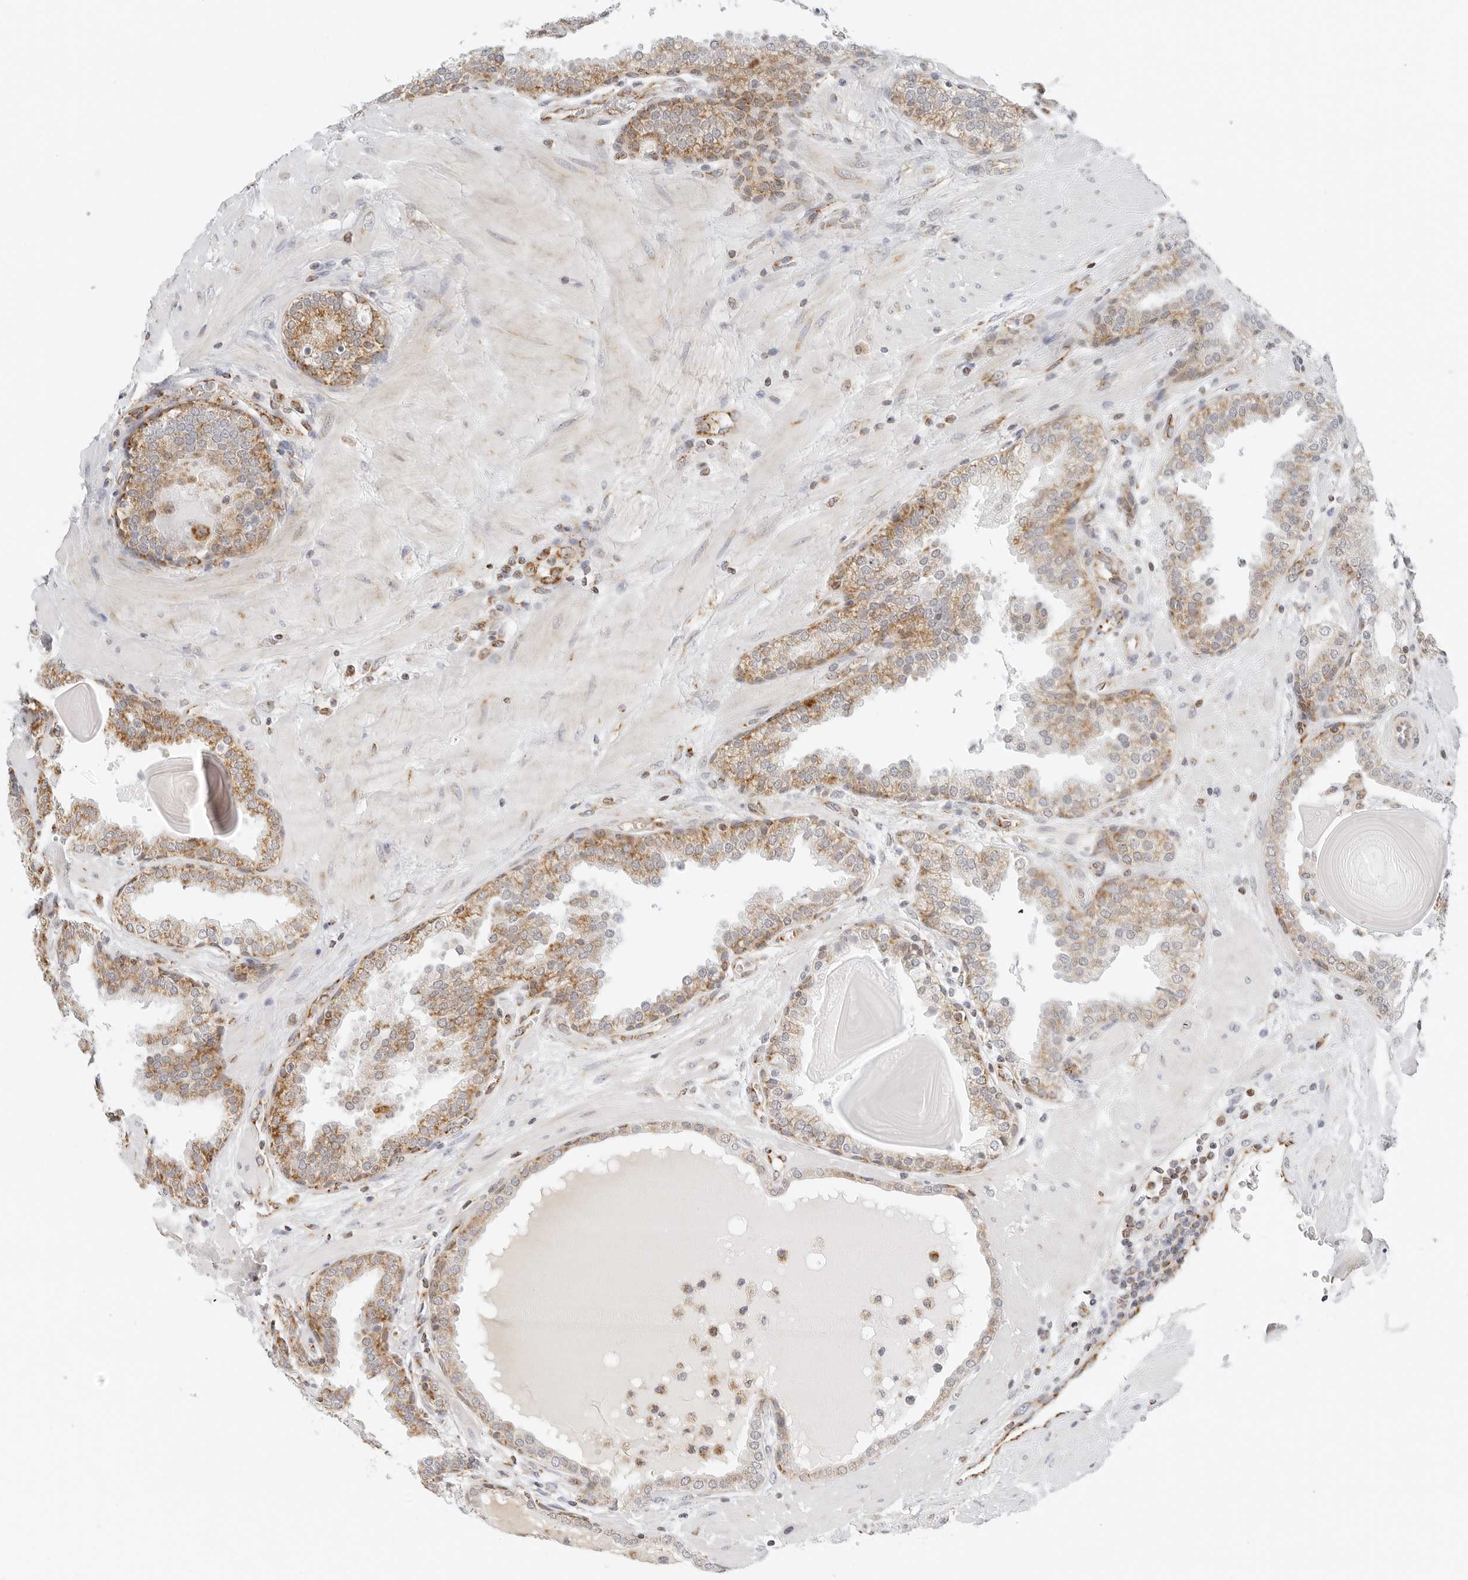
{"staining": {"intensity": "strong", "quantity": ">75%", "location": "cytoplasmic/membranous"}, "tissue": "prostate", "cell_type": "Glandular cells", "image_type": "normal", "snomed": [{"axis": "morphology", "description": "Normal tissue, NOS"}, {"axis": "topography", "description": "Prostate"}], "caption": "Immunohistochemistry of unremarkable human prostate exhibits high levels of strong cytoplasmic/membranous positivity in approximately >75% of glandular cells. (DAB IHC, brown staining for protein, blue staining for nuclei).", "gene": "RC3H1", "patient": {"sex": "male", "age": 51}}